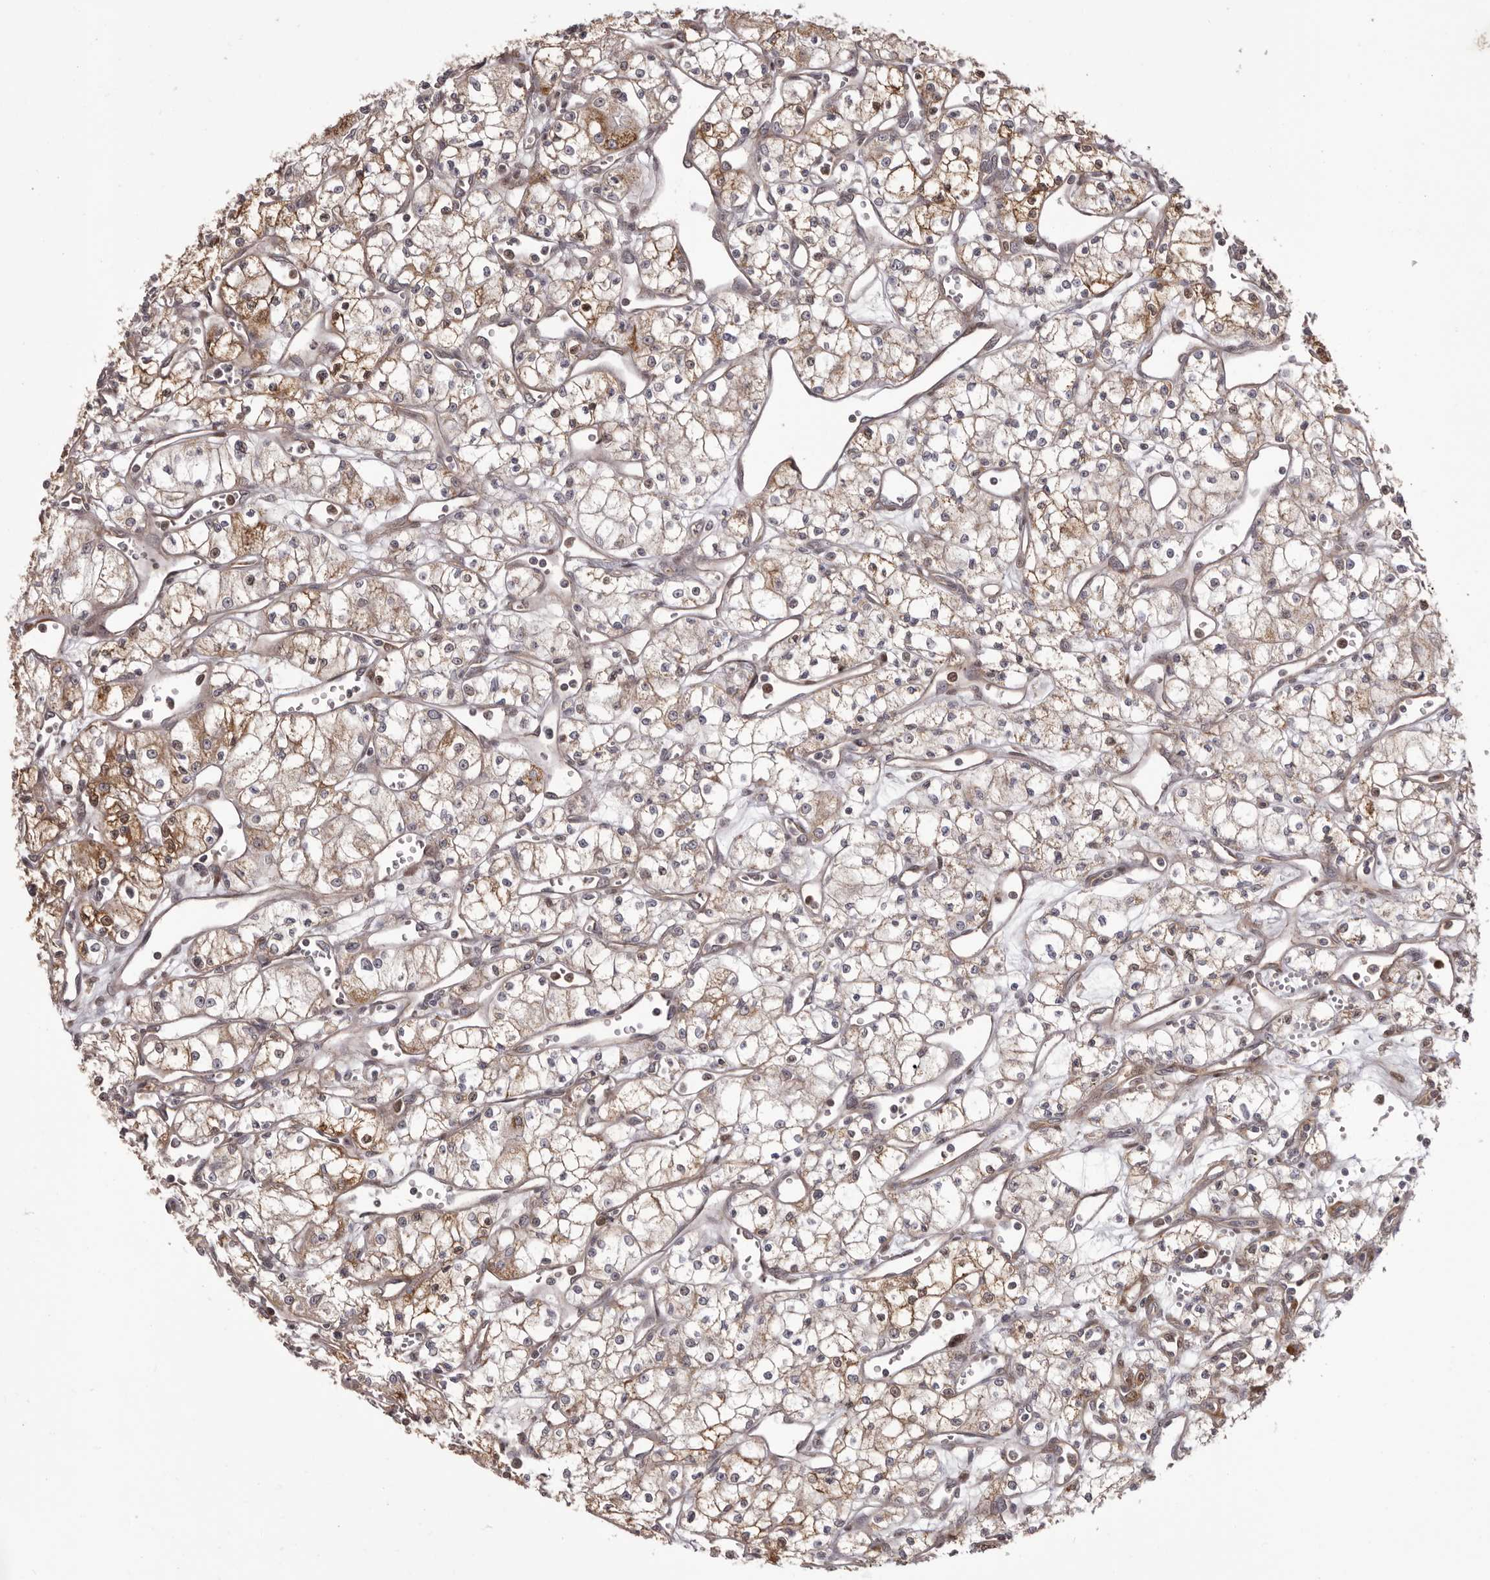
{"staining": {"intensity": "moderate", "quantity": ">75%", "location": "cytoplasmic/membranous"}, "tissue": "renal cancer", "cell_type": "Tumor cells", "image_type": "cancer", "snomed": [{"axis": "morphology", "description": "Adenocarcinoma, NOS"}, {"axis": "topography", "description": "Kidney"}], "caption": "Moderate cytoplasmic/membranous expression is seen in approximately >75% of tumor cells in adenocarcinoma (renal).", "gene": "GFOD1", "patient": {"sex": "male", "age": 59}}